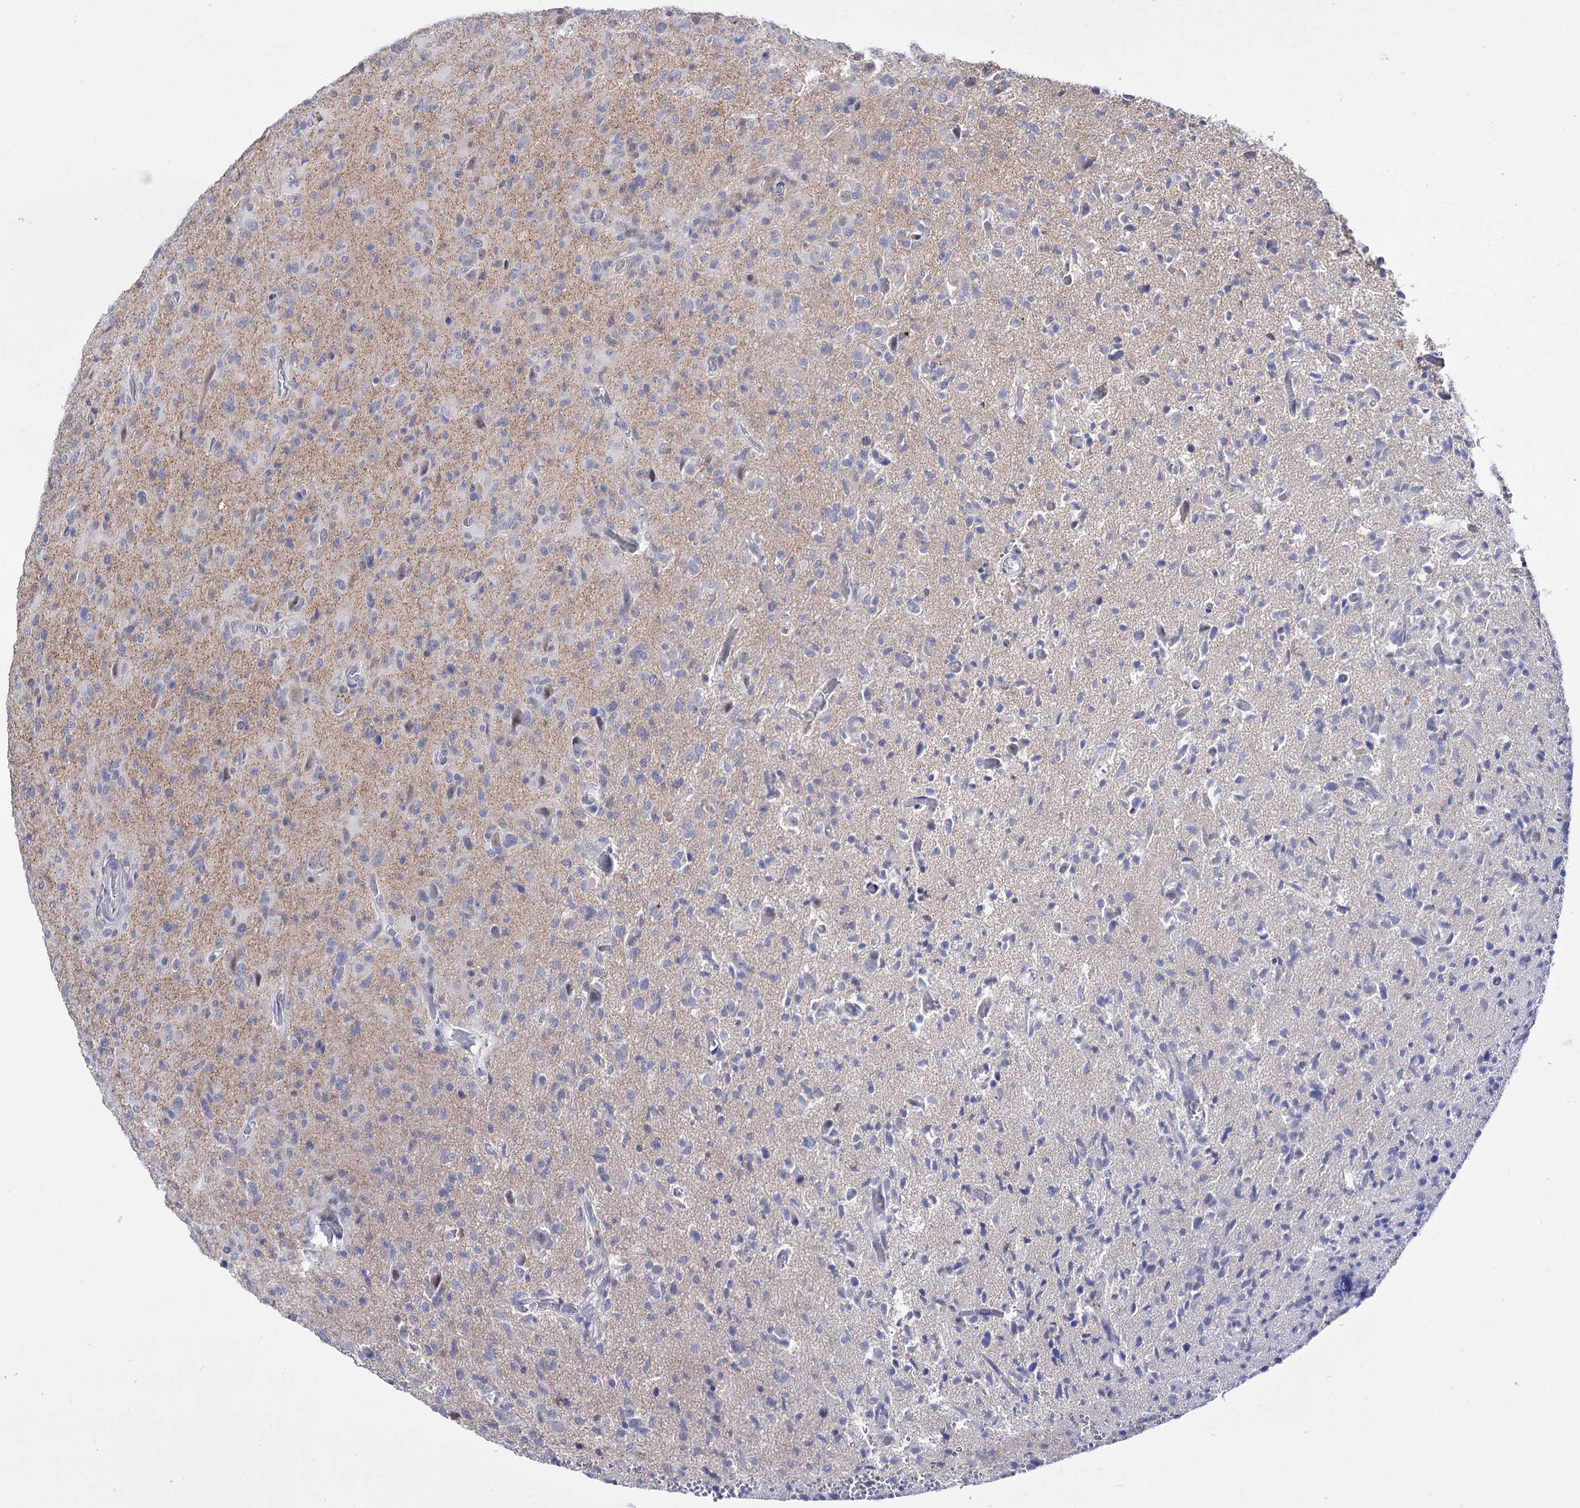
{"staining": {"intensity": "negative", "quantity": "none", "location": "none"}, "tissue": "glioma", "cell_type": "Tumor cells", "image_type": "cancer", "snomed": [{"axis": "morphology", "description": "Glioma, malignant, High grade"}, {"axis": "topography", "description": "Brain"}], "caption": "Tumor cells show no significant protein staining in malignant glioma (high-grade). (Stains: DAB (3,3'-diaminobenzidine) immunohistochemistry (IHC) with hematoxylin counter stain, Microscopy: brightfield microscopy at high magnification).", "gene": "NEK10", "patient": {"sex": "female", "age": 57}}